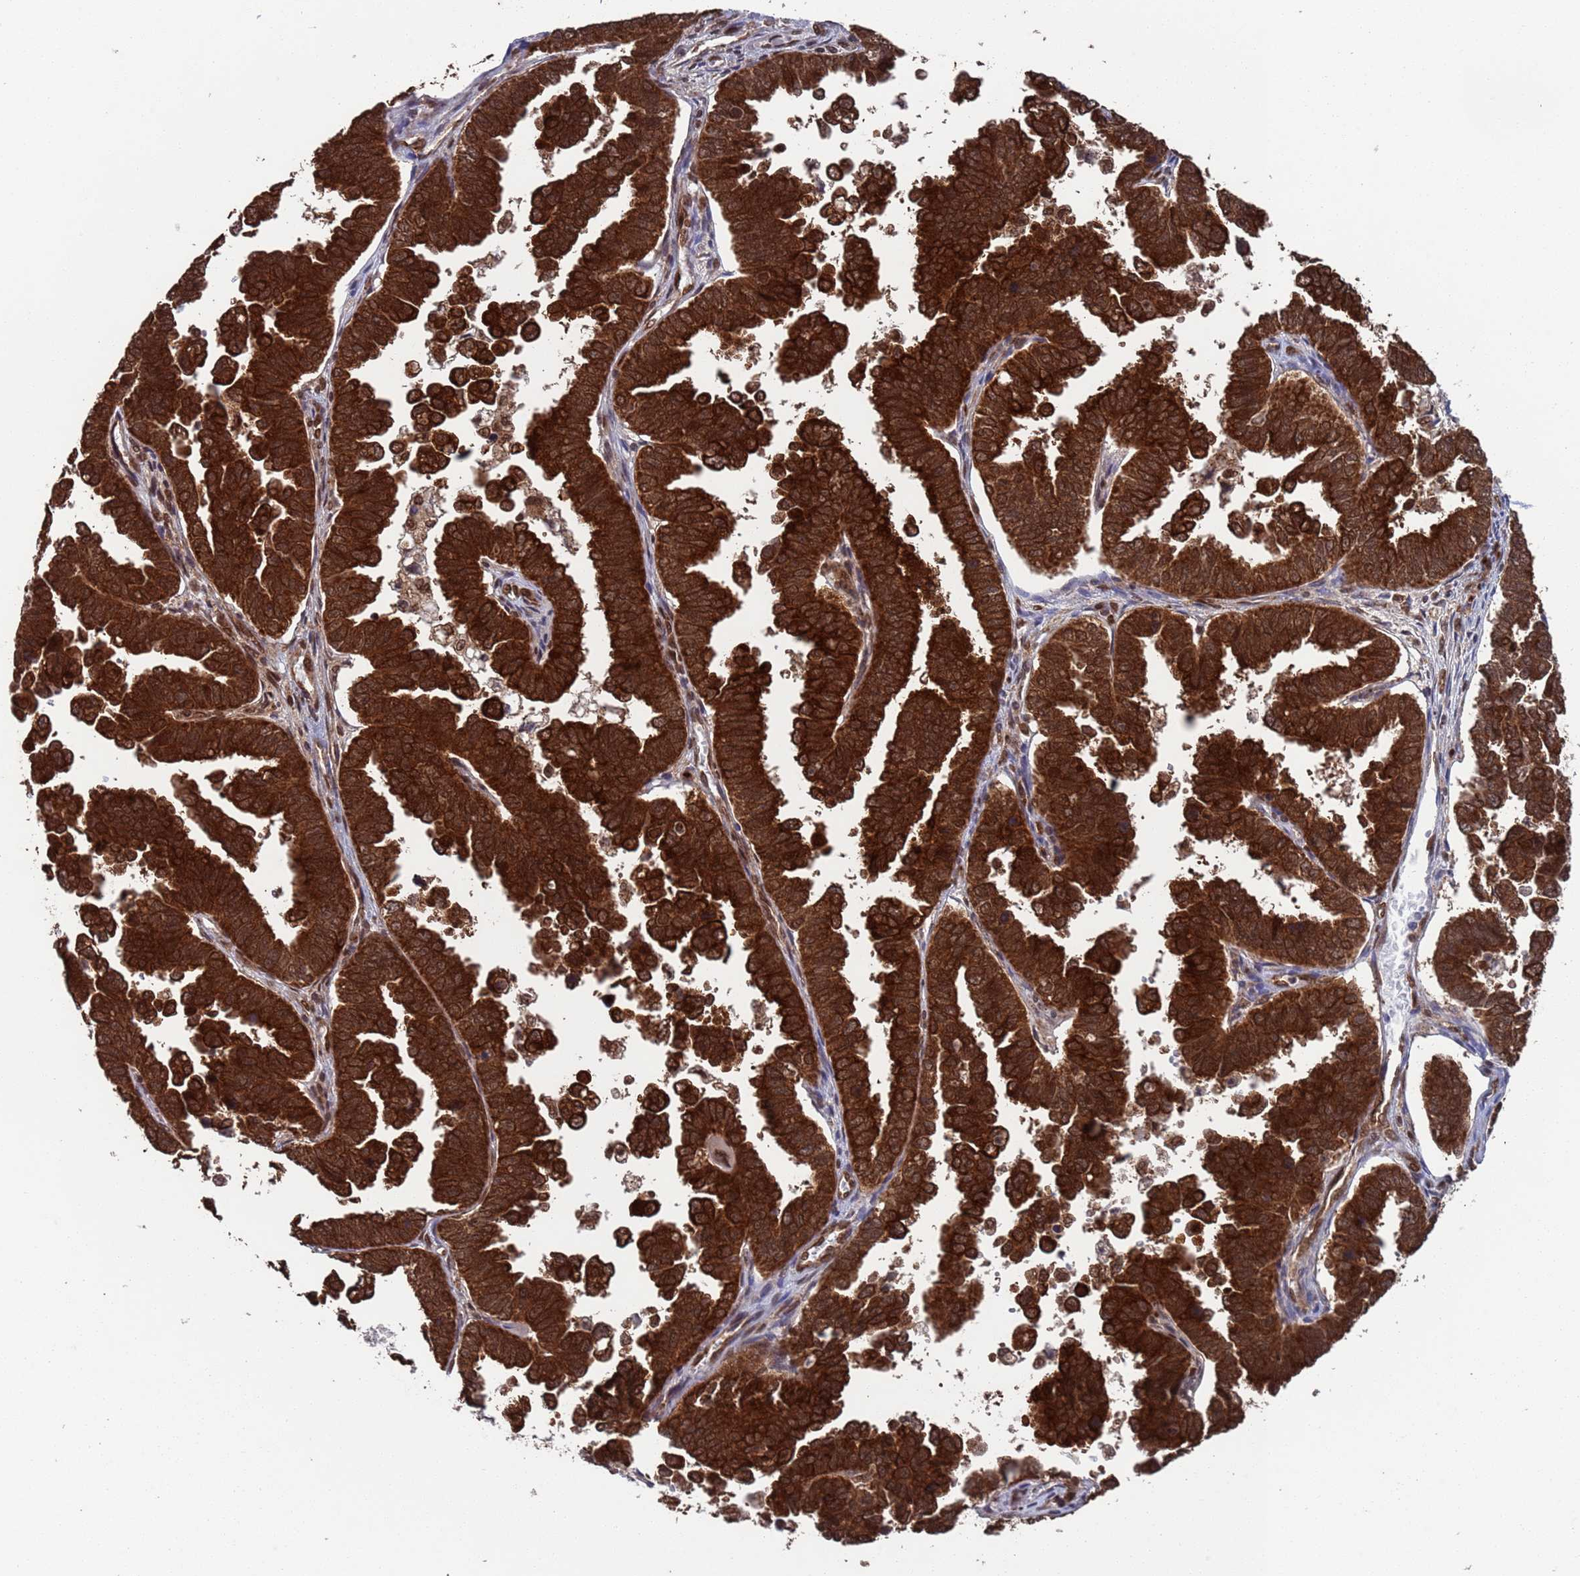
{"staining": {"intensity": "strong", "quantity": ">75%", "location": "cytoplasmic/membranous,nuclear"}, "tissue": "endometrial cancer", "cell_type": "Tumor cells", "image_type": "cancer", "snomed": [{"axis": "morphology", "description": "Adenocarcinoma, NOS"}, {"axis": "topography", "description": "Endometrium"}], "caption": "Strong cytoplasmic/membranous and nuclear staining for a protein is seen in about >75% of tumor cells of endometrial cancer (adenocarcinoma) using immunohistochemistry (IHC).", "gene": "FUBP3", "patient": {"sex": "female", "age": 75}}